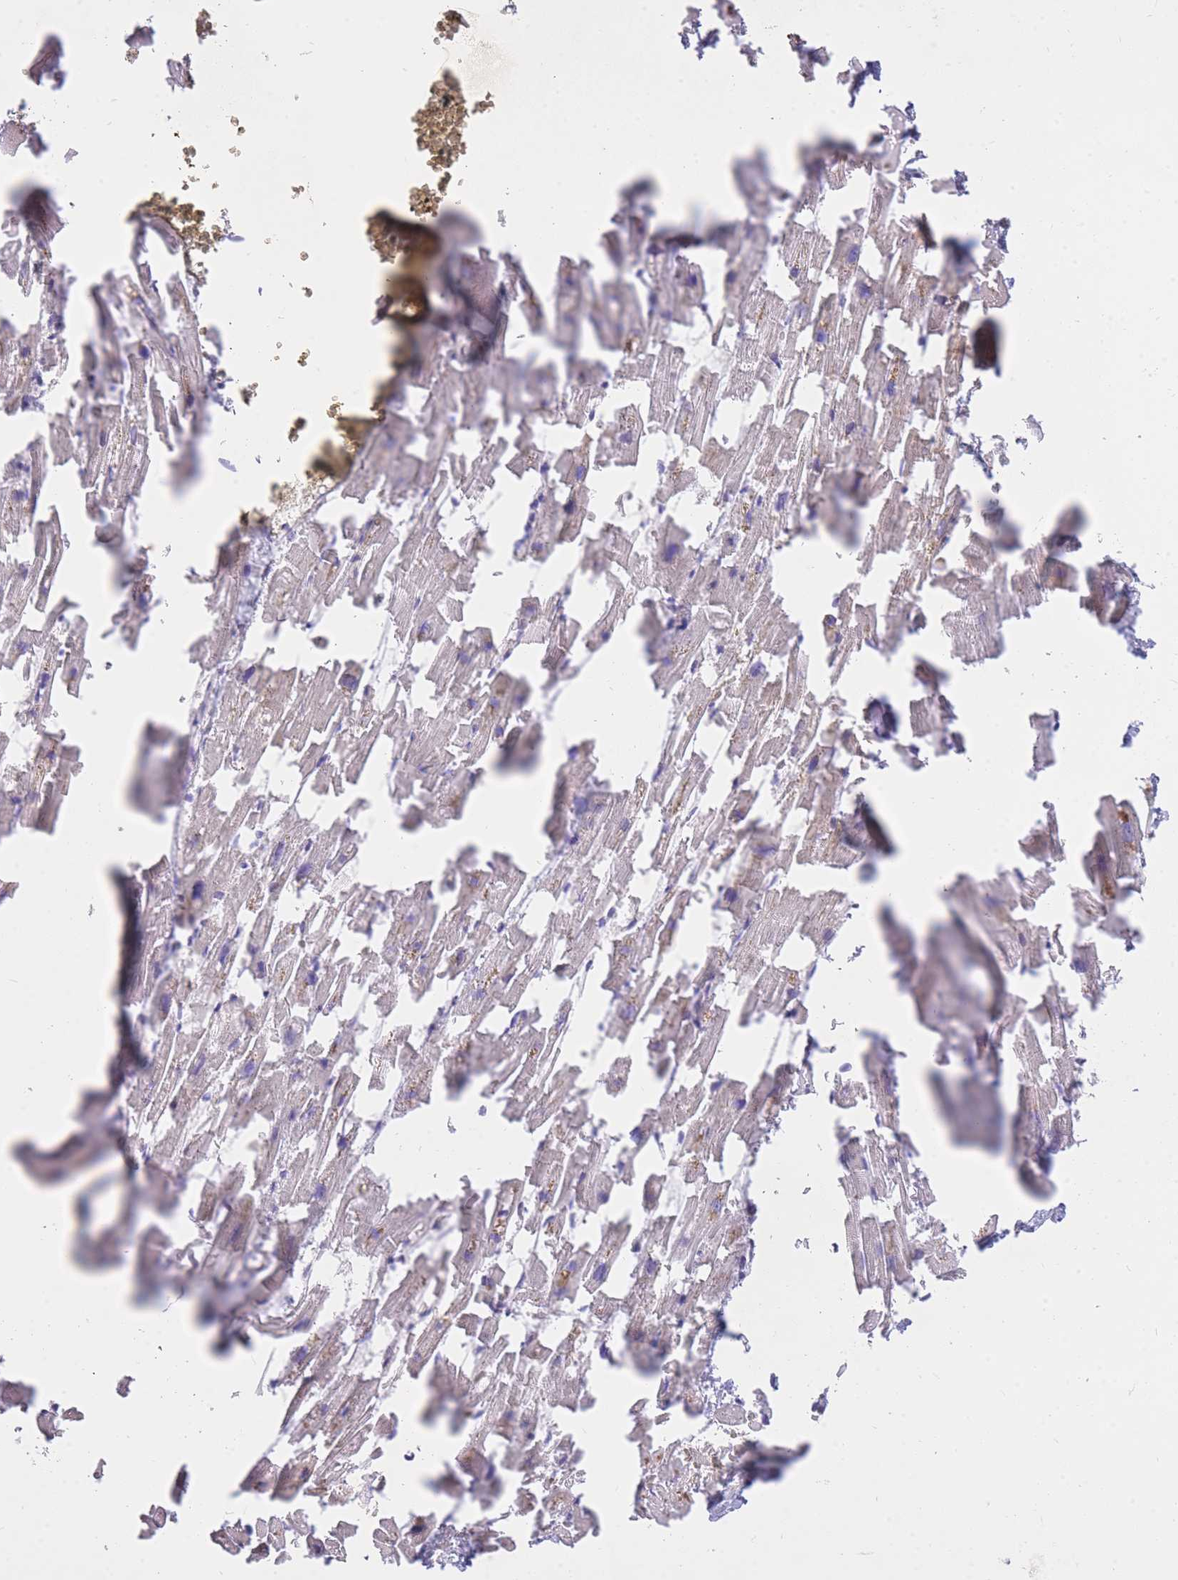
{"staining": {"intensity": "weak", "quantity": "25%-75%", "location": "cytoplasmic/membranous"}, "tissue": "heart muscle", "cell_type": "Cardiomyocytes", "image_type": "normal", "snomed": [{"axis": "morphology", "description": "Normal tissue, NOS"}, {"axis": "topography", "description": "Heart"}], "caption": "Benign heart muscle was stained to show a protein in brown. There is low levels of weak cytoplasmic/membranous staining in approximately 25%-75% of cardiomyocytes. (DAB IHC, brown staining for protein, blue staining for nuclei).", "gene": "FRG2B", "patient": {"sex": "female", "age": 64}}